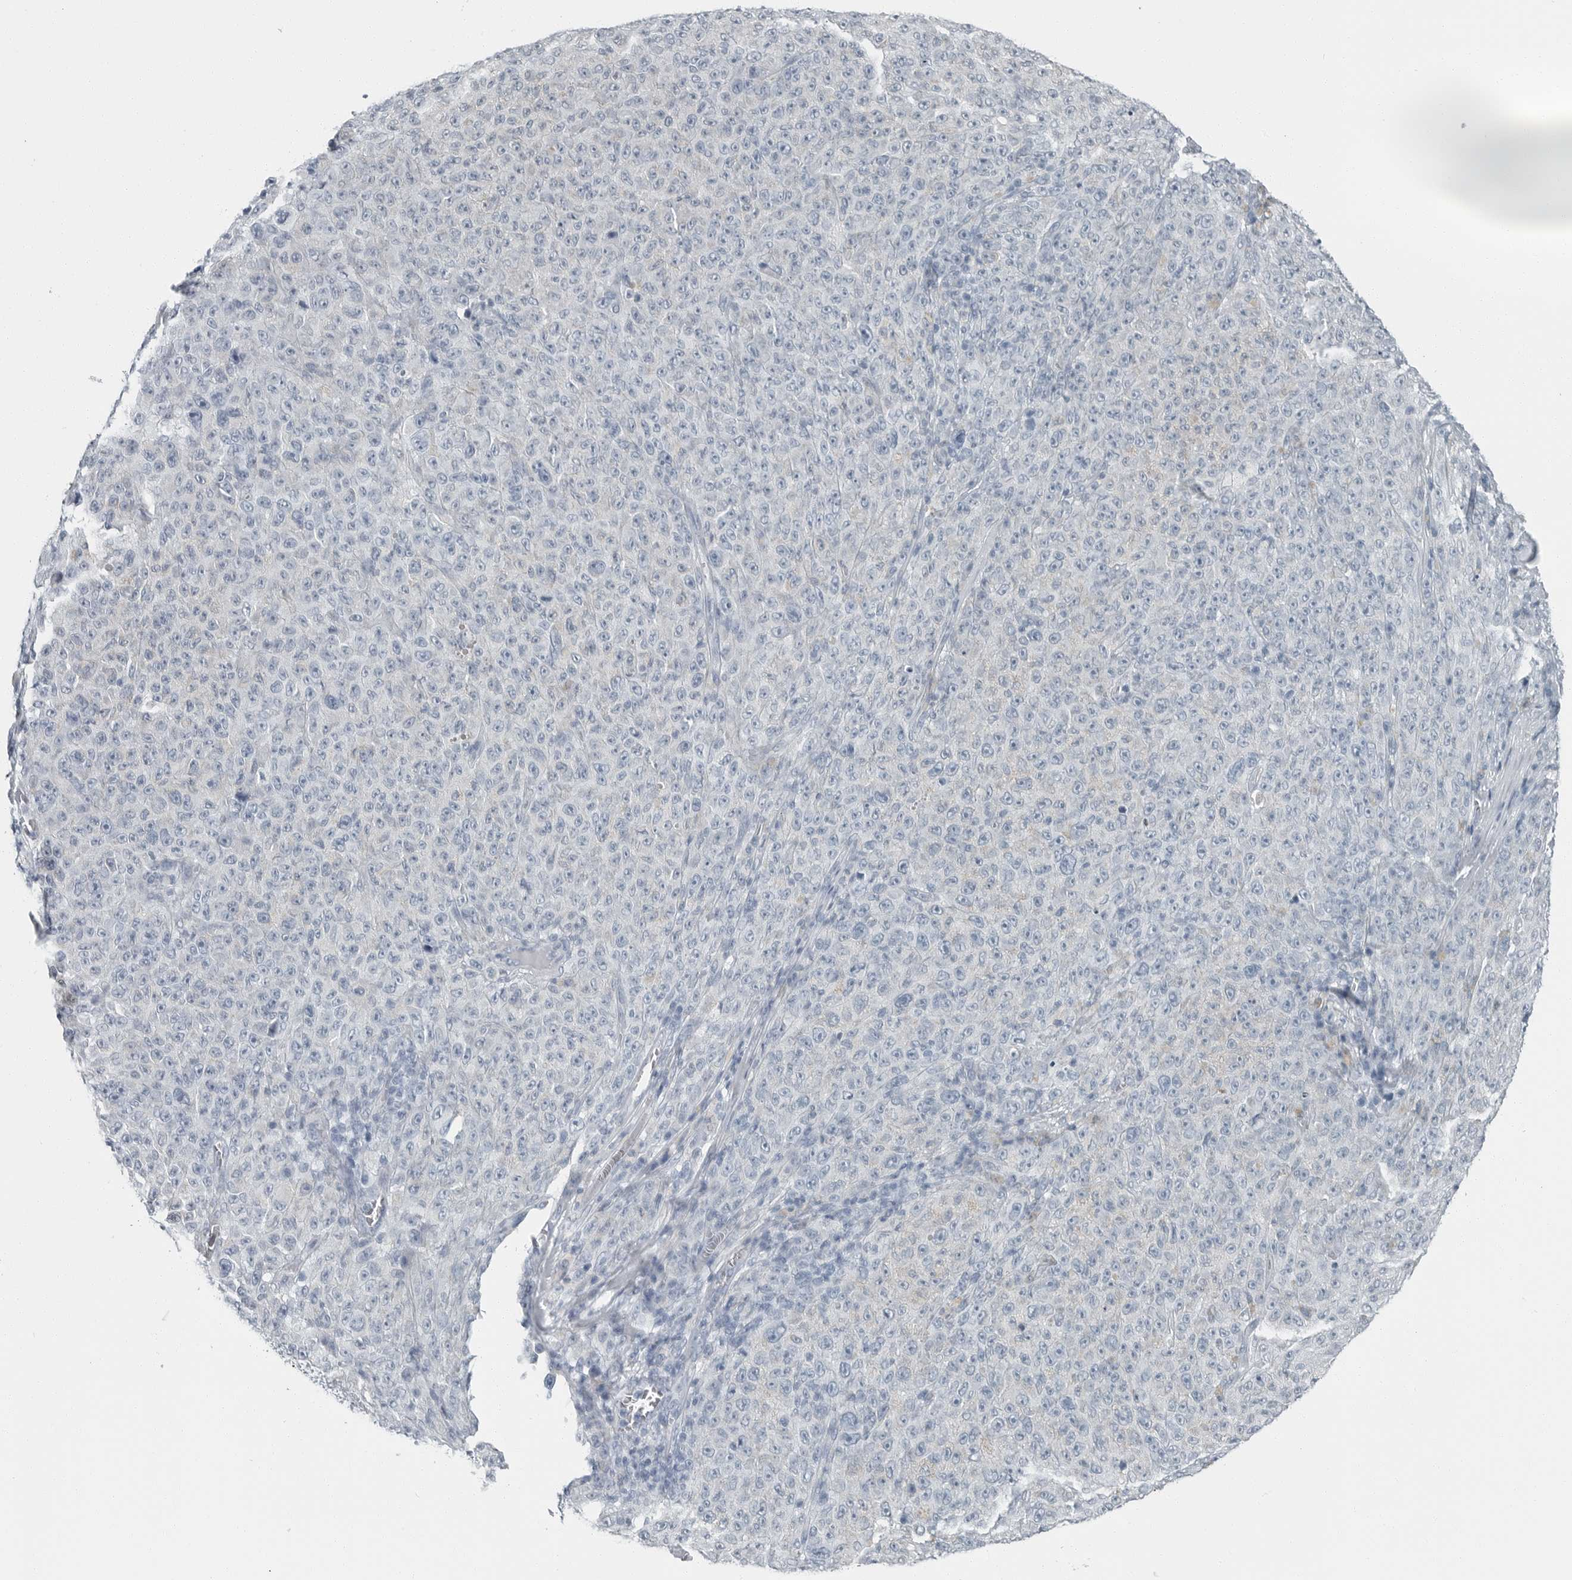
{"staining": {"intensity": "negative", "quantity": "none", "location": "none"}, "tissue": "melanoma", "cell_type": "Tumor cells", "image_type": "cancer", "snomed": [{"axis": "morphology", "description": "Malignant melanoma, NOS"}, {"axis": "topography", "description": "Skin"}], "caption": "An IHC micrograph of malignant melanoma is shown. There is no staining in tumor cells of malignant melanoma. The staining is performed using DAB brown chromogen with nuclei counter-stained in using hematoxylin.", "gene": "ZPBP2", "patient": {"sex": "female", "age": 82}}